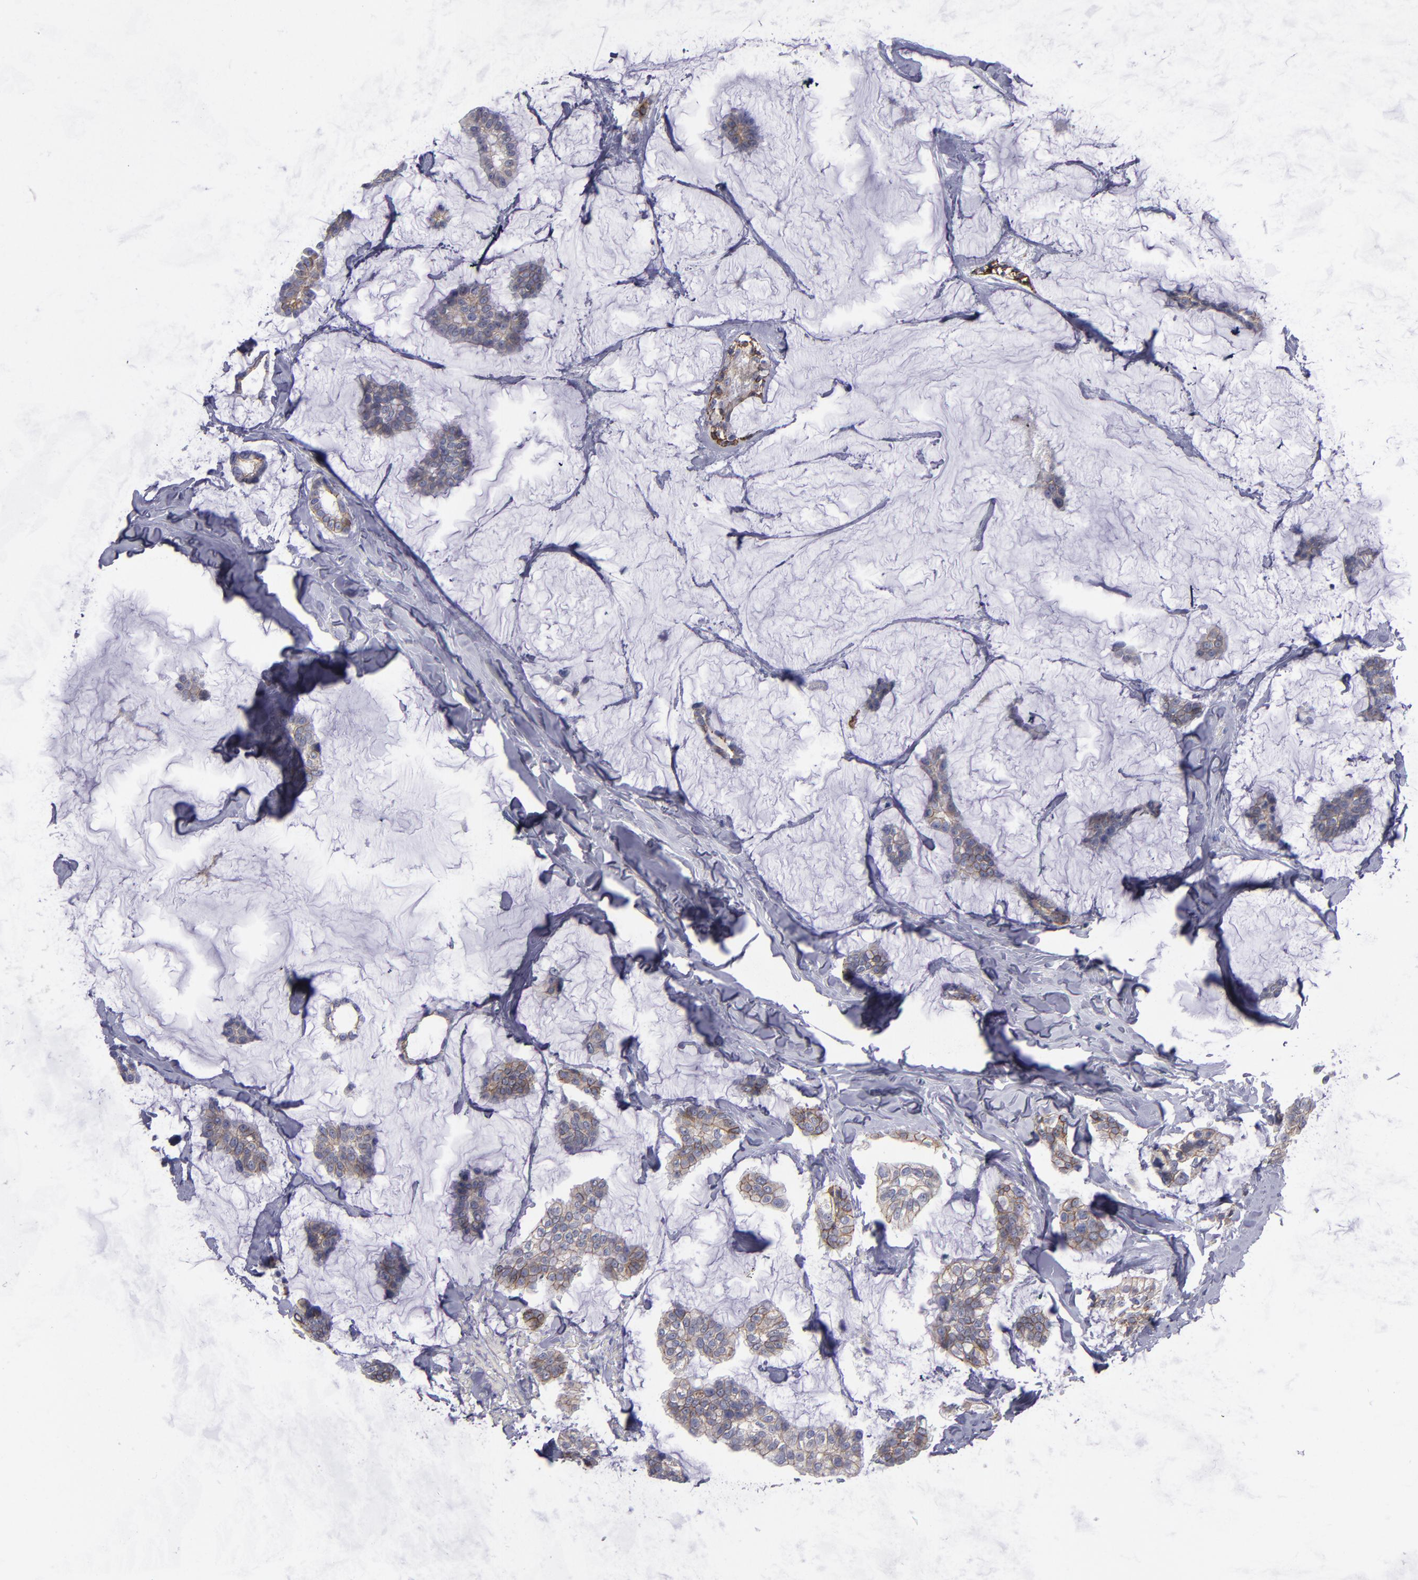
{"staining": {"intensity": "weak", "quantity": ">75%", "location": "cytoplasmic/membranous"}, "tissue": "breast cancer", "cell_type": "Tumor cells", "image_type": "cancer", "snomed": [{"axis": "morphology", "description": "Duct carcinoma"}, {"axis": "topography", "description": "Breast"}], "caption": "Protein staining displays weak cytoplasmic/membranous positivity in about >75% of tumor cells in breast invasive ductal carcinoma. The staining is performed using DAB brown chromogen to label protein expression. The nuclei are counter-stained blue using hematoxylin.", "gene": "CDH3", "patient": {"sex": "female", "age": 93}}